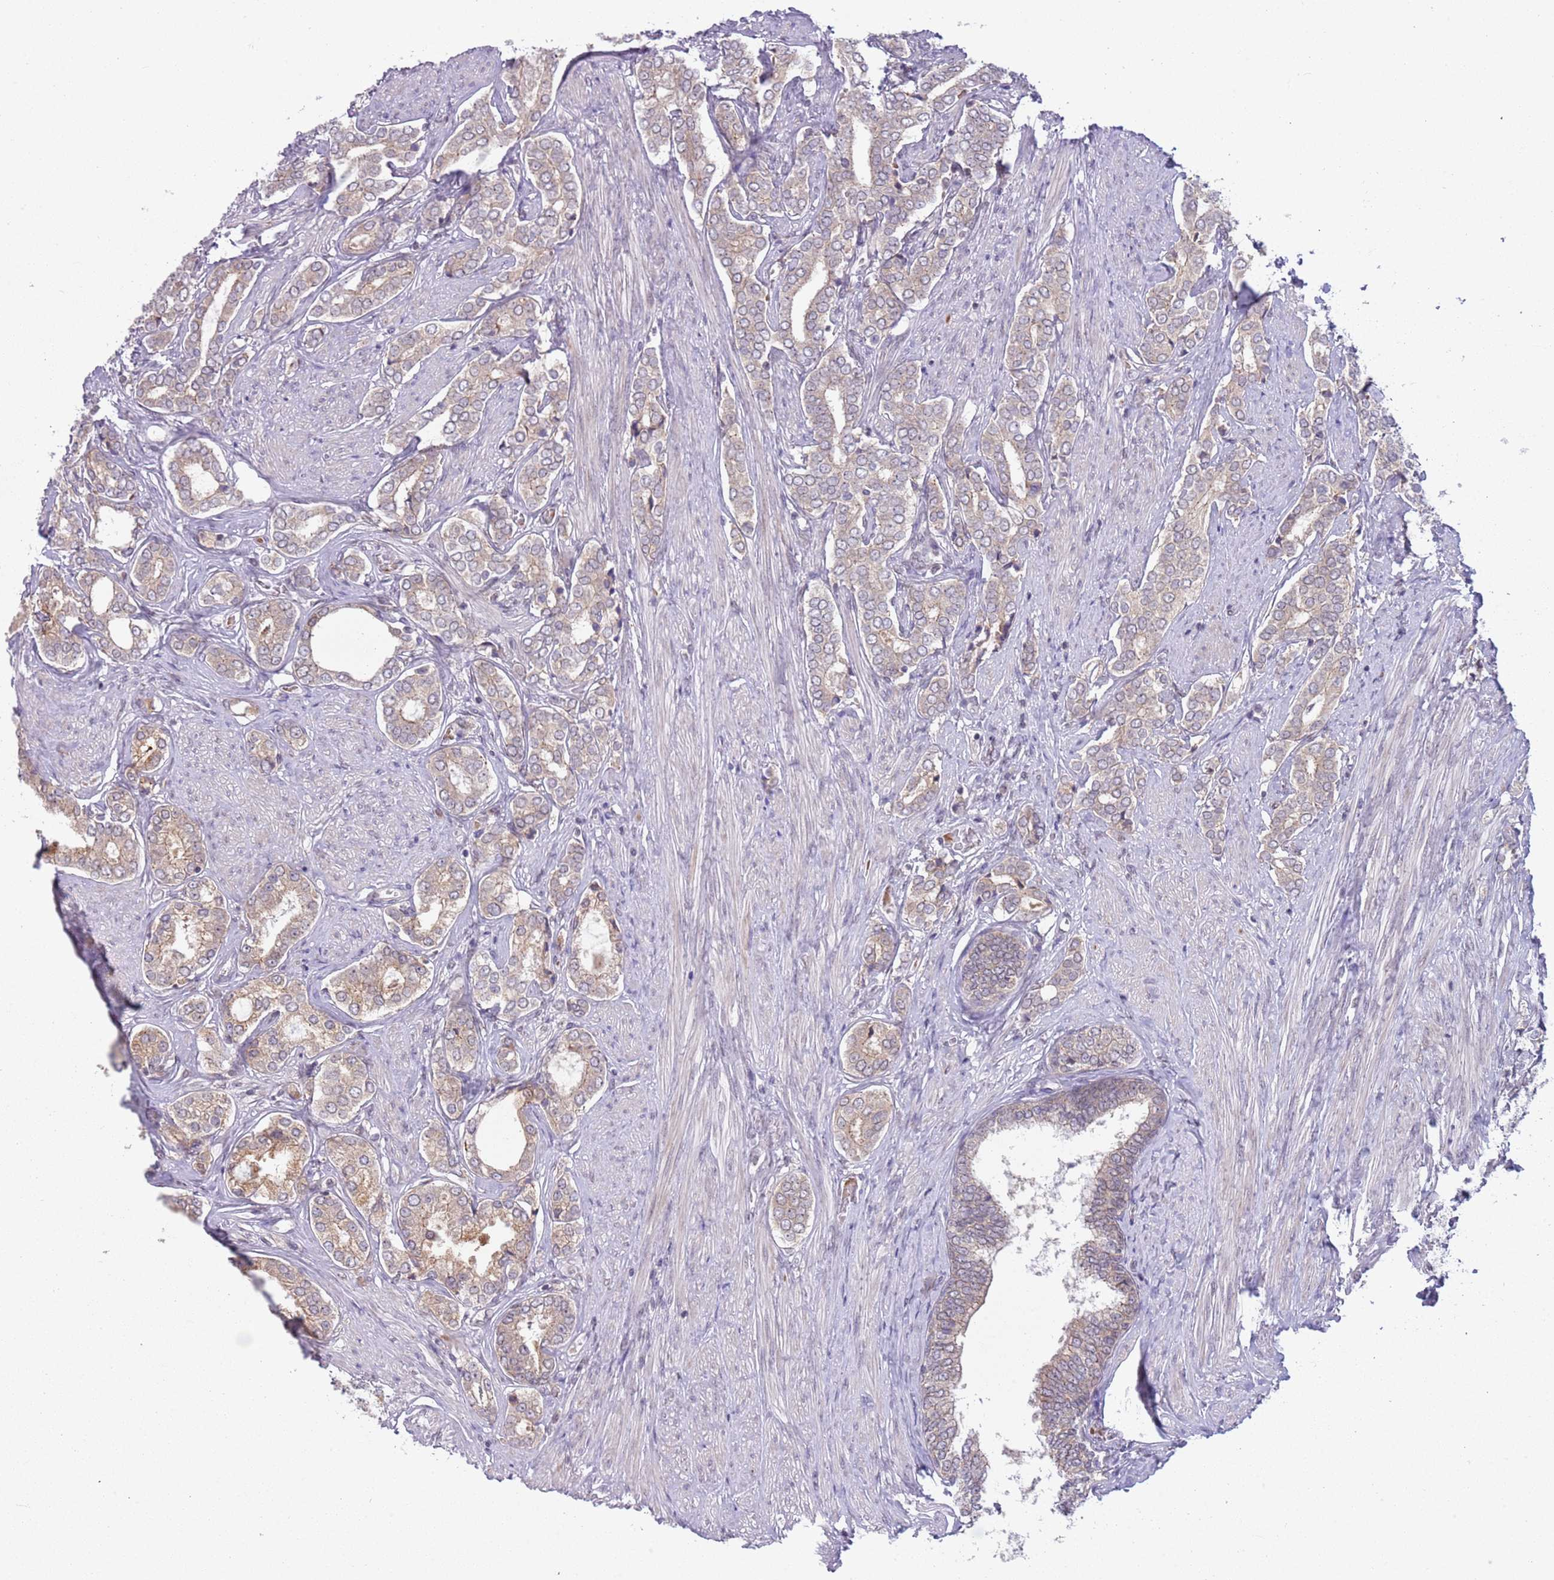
{"staining": {"intensity": "weak", "quantity": ">75%", "location": "cytoplasmic/membranous"}, "tissue": "prostate cancer", "cell_type": "Tumor cells", "image_type": "cancer", "snomed": [{"axis": "morphology", "description": "Adenocarcinoma, High grade"}, {"axis": "topography", "description": "Prostate"}], "caption": "Adenocarcinoma (high-grade) (prostate) was stained to show a protein in brown. There is low levels of weak cytoplasmic/membranous staining in about >75% of tumor cells.", "gene": "TM2D1", "patient": {"sex": "male", "age": 71}}